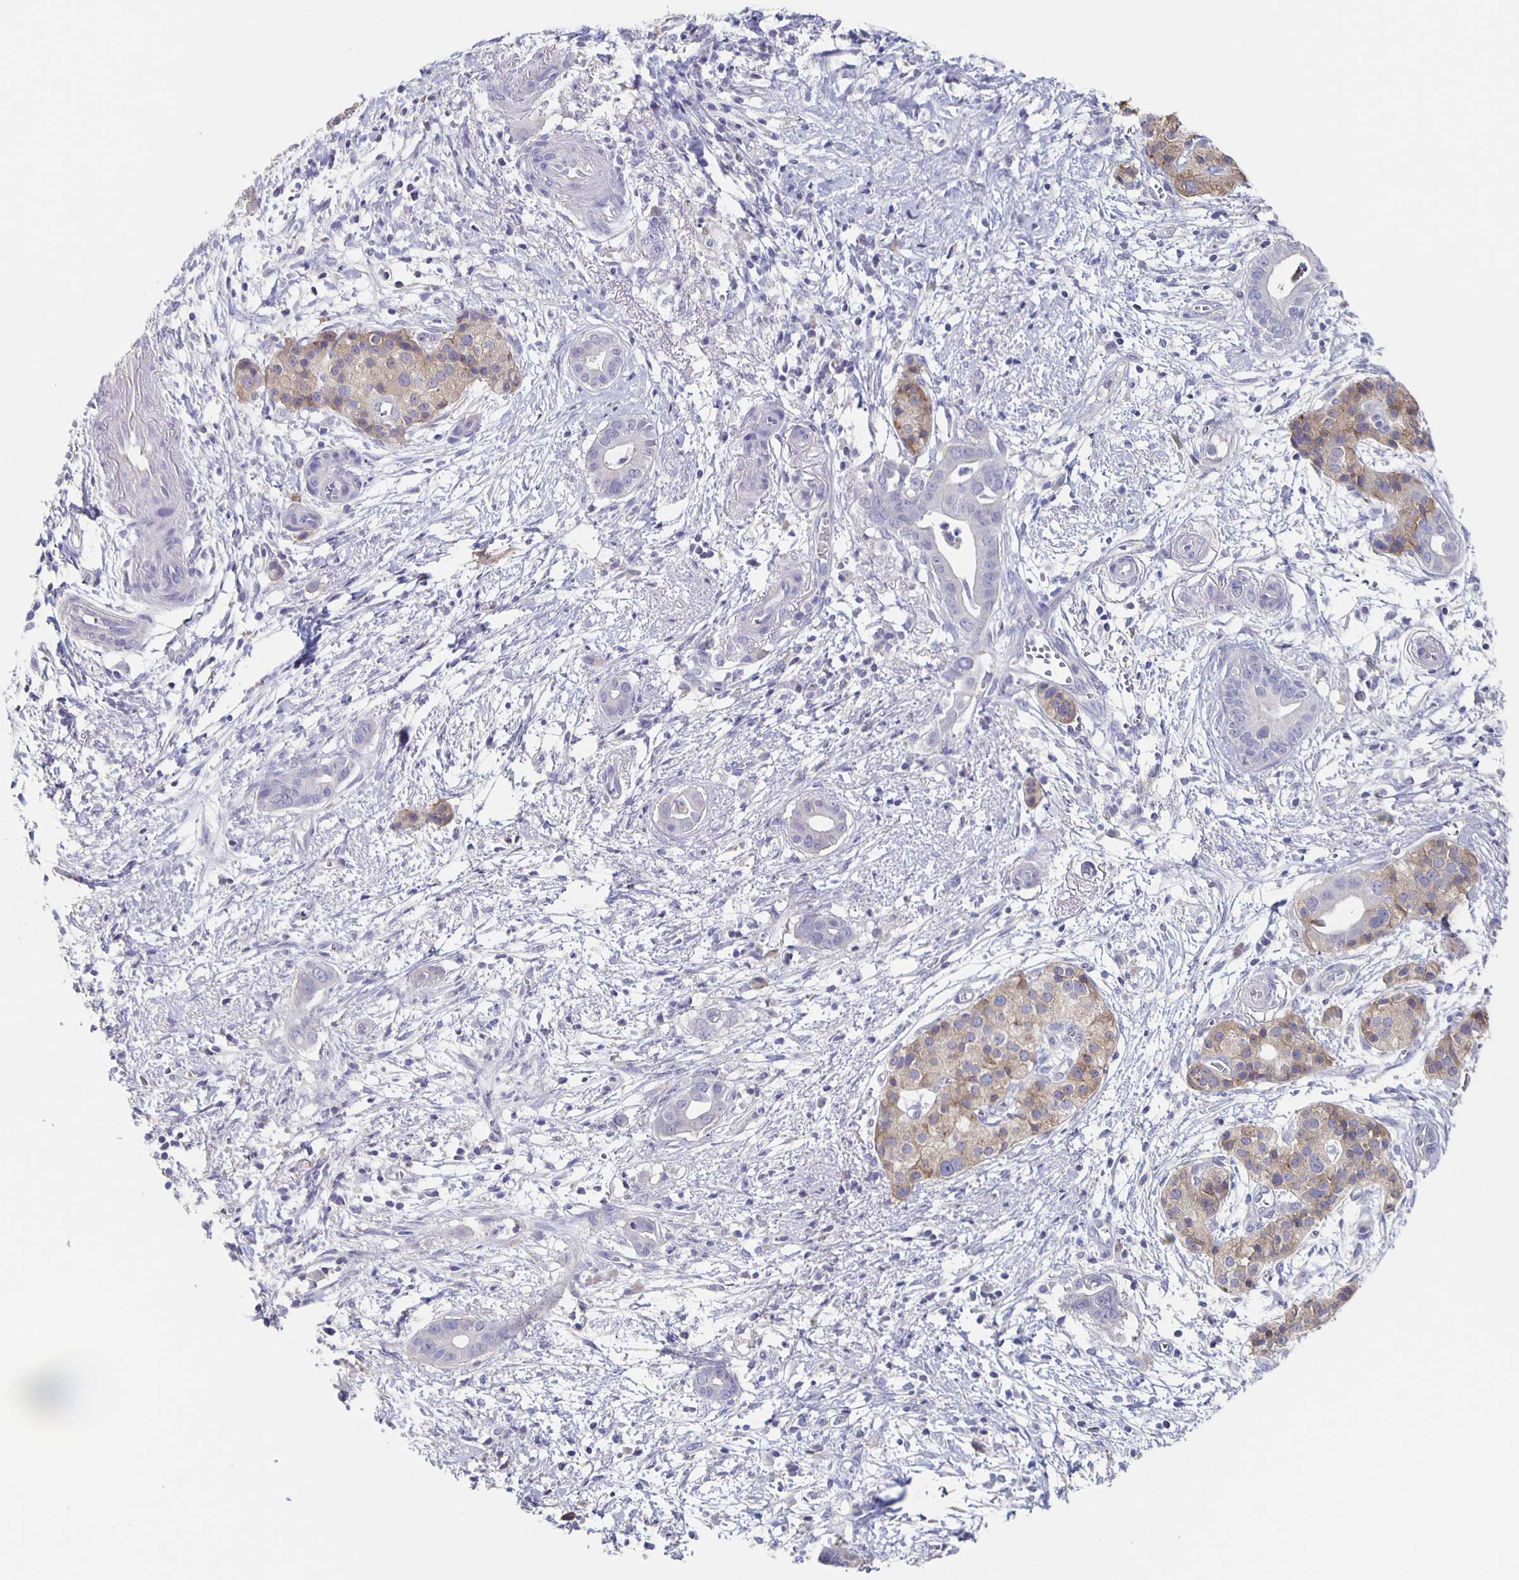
{"staining": {"intensity": "negative", "quantity": "none", "location": "none"}, "tissue": "pancreatic cancer", "cell_type": "Tumor cells", "image_type": "cancer", "snomed": [{"axis": "morphology", "description": "Adenocarcinoma, NOS"}, {"axis": "topography", "description": "Pancreas"}], "caption": "Immunohistochemistry micrograph of human adenocarcinoma (pancreatic) stained for a protein (brown), which exhibits no positivity in tumor cells. The staining is performed using DAB brown chromogen with nuclei counter-stained in using hematoxylin.", "gene": "CACNA2D2", "patient": {"sex": "male", "age": 61}}